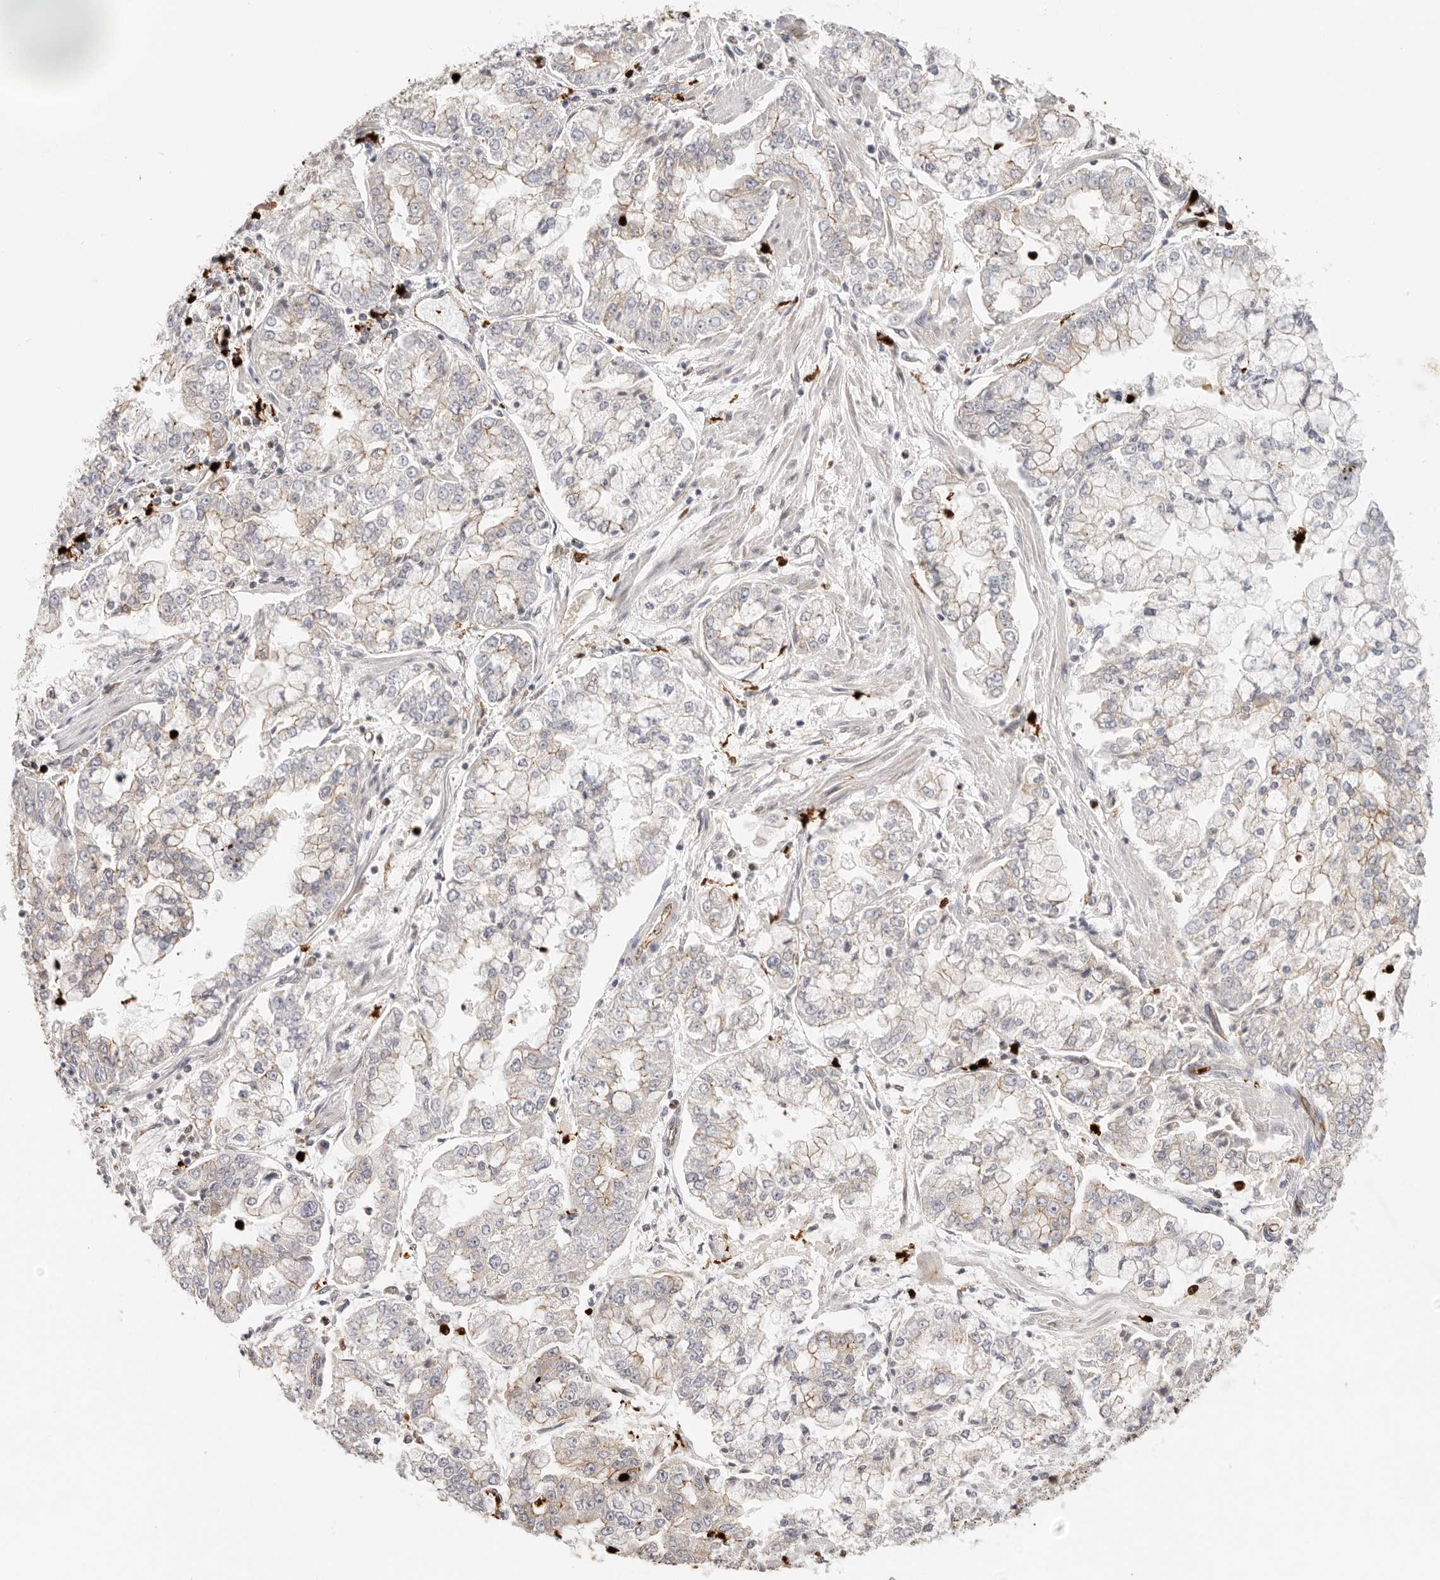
{"staining": {"intensity": "weak", "quantity": "<25%", "location": "cytoplasmic/membranous"}, "tissue": "stomach cancer", "cell_type": "Tumor cells", "image_type": "cancer", "snomed": [{"axis": "morphology", "description": "Adenocarcinoma, NOS"}, {"axis": "topography", "description": "Stomach"}], "caption": "High power microscopy histopathology image of an immunohistochemistry photomicrograph of stomach cancer, revealing no significant staining in tumor cells. (Immunohistochemistry (ihc), brightfield microscopy, high magnification).", "gene": "AFDN", "patient": {"sex": "male", "age": 76}}